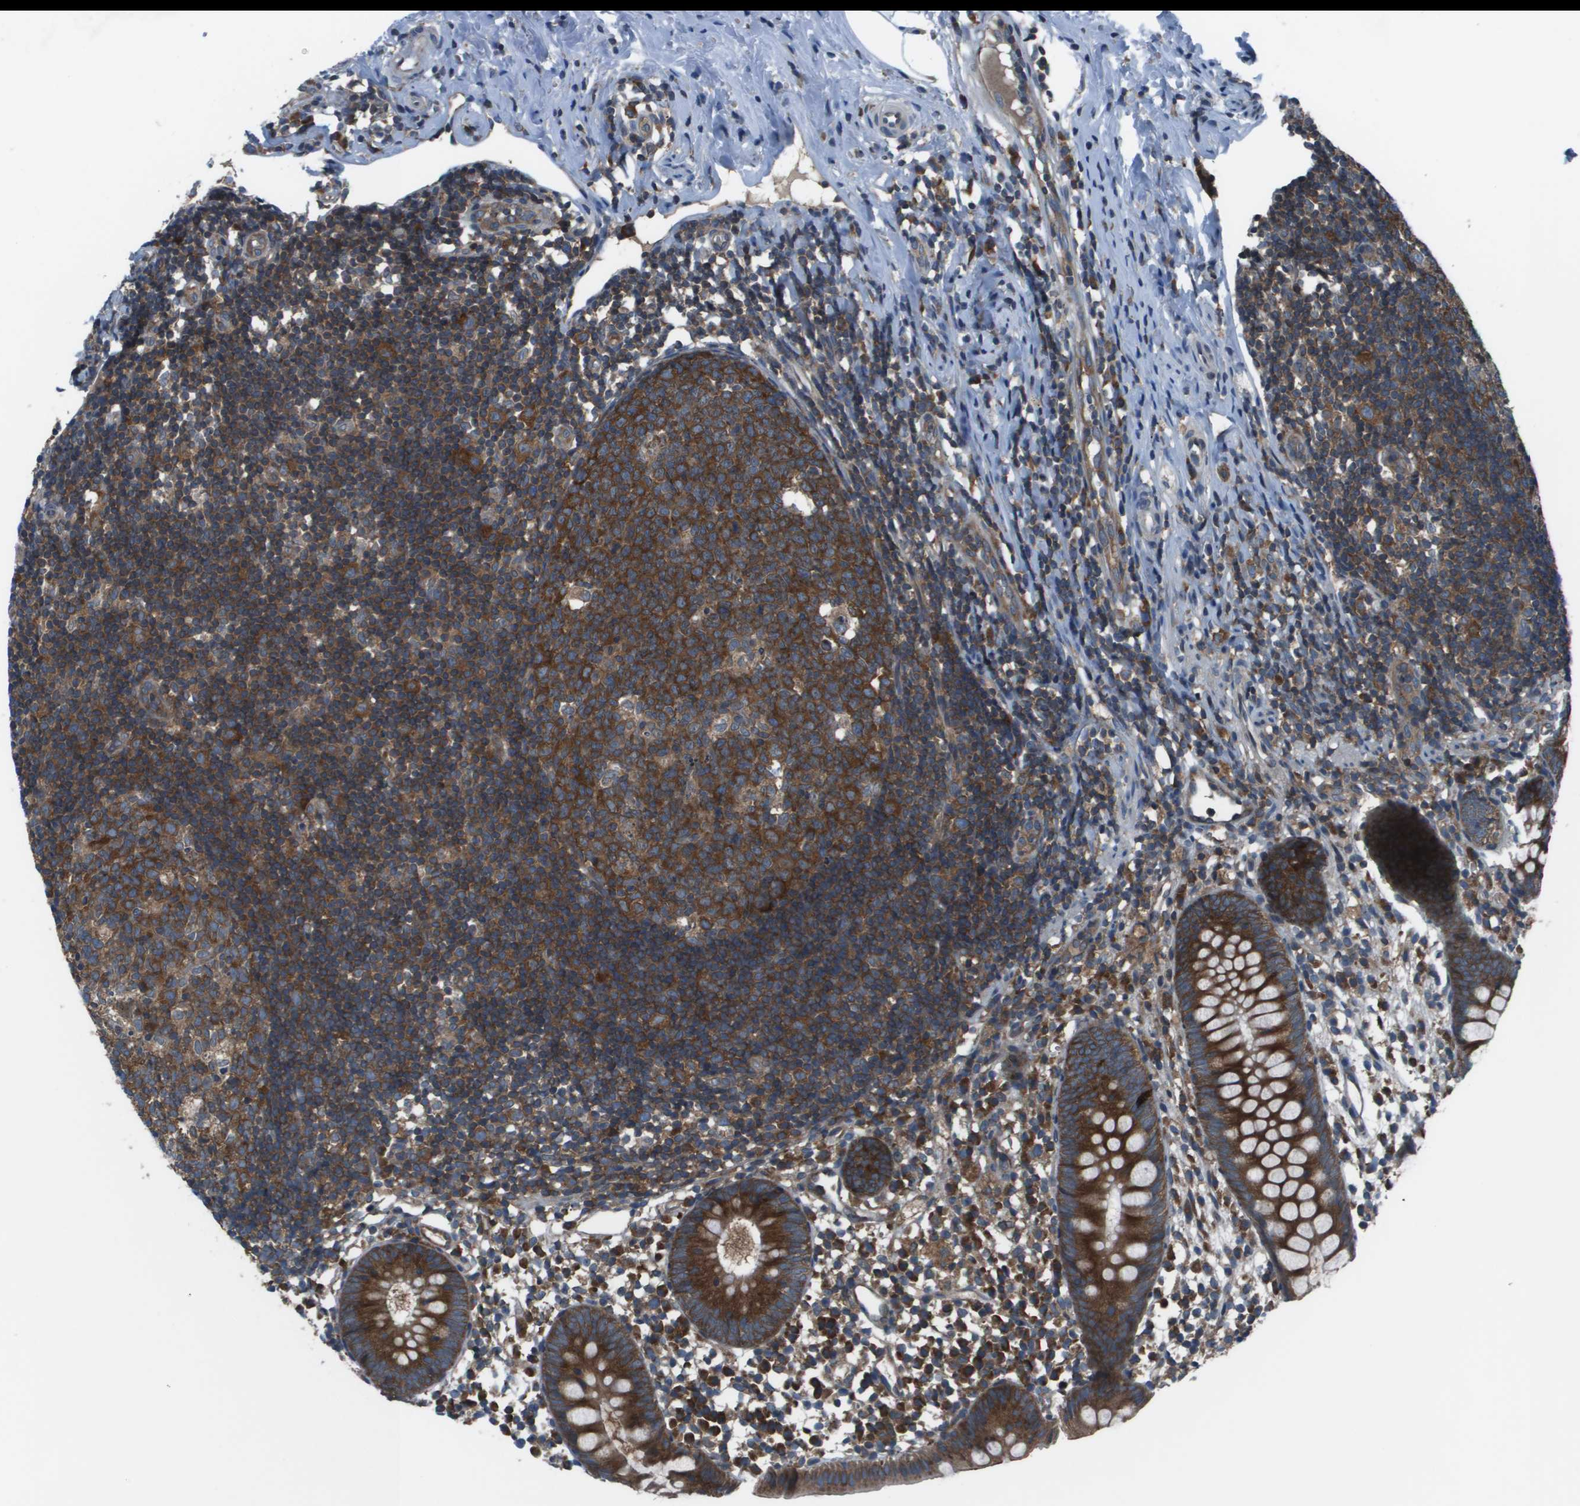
{"staining": {"intensity": "strong", "quantity": ">75%", "location": "cytoplasmic/membranous"}, "tissue": "appendix", "cell_type": "Glandular cells", "image_type": "normal", "snomed": [{"axis": "morphology", "description": "Normal tissue, NOS"}, {"axis": "topography", "description": "Appendix"}], "caption": "IHC histopathology image of normal appendix stained for a protein (brown), which displays high levels of strong cytoplasmic/membranous positivity in approximately >75% of glandular cells.", "gene": "EIF3B", "patient": {"sex": "female", "age": 20}}